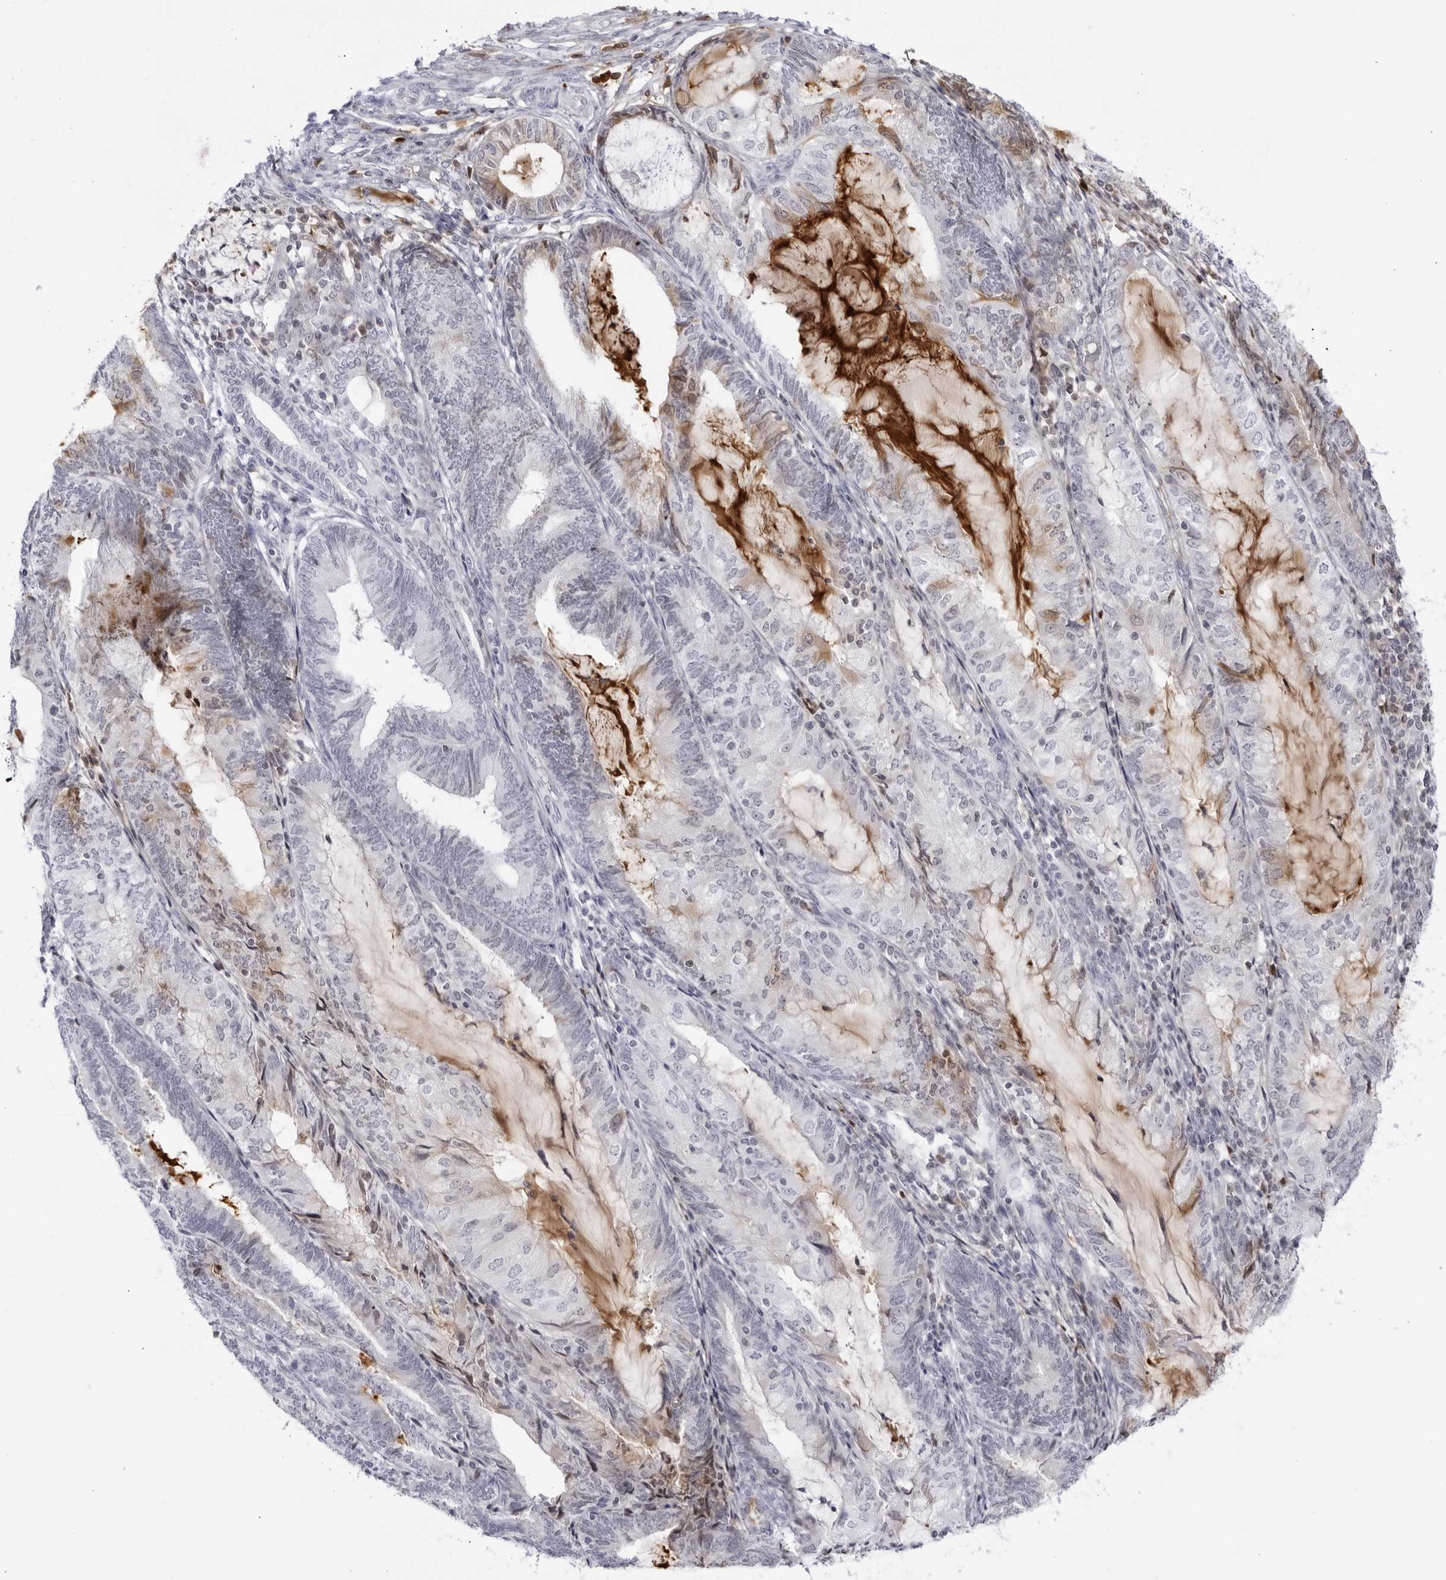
{"staining": {"intensity": "moderate", "quantity": "<25%", "location": "cytoplasmic/membranous,nuclear"}, "tissue": "endometrial cancer", "cell_type": "Tumor cells", "image_type": "cancer", "snomed": [{"axis": "morphology", "description": "Adenocarcinoma, NOS"}, {"axis": "topography", "description": "Endometrium"}], "caption": "Immunohistochemical staining of endometrial adenocarcinoma exhibits moderate cytoplasmic/membranous and nuclear protein positivity in about <25% of tumor cells.", "gene": "CNBD1", "patient": {"sex": "female", "age": 81}}